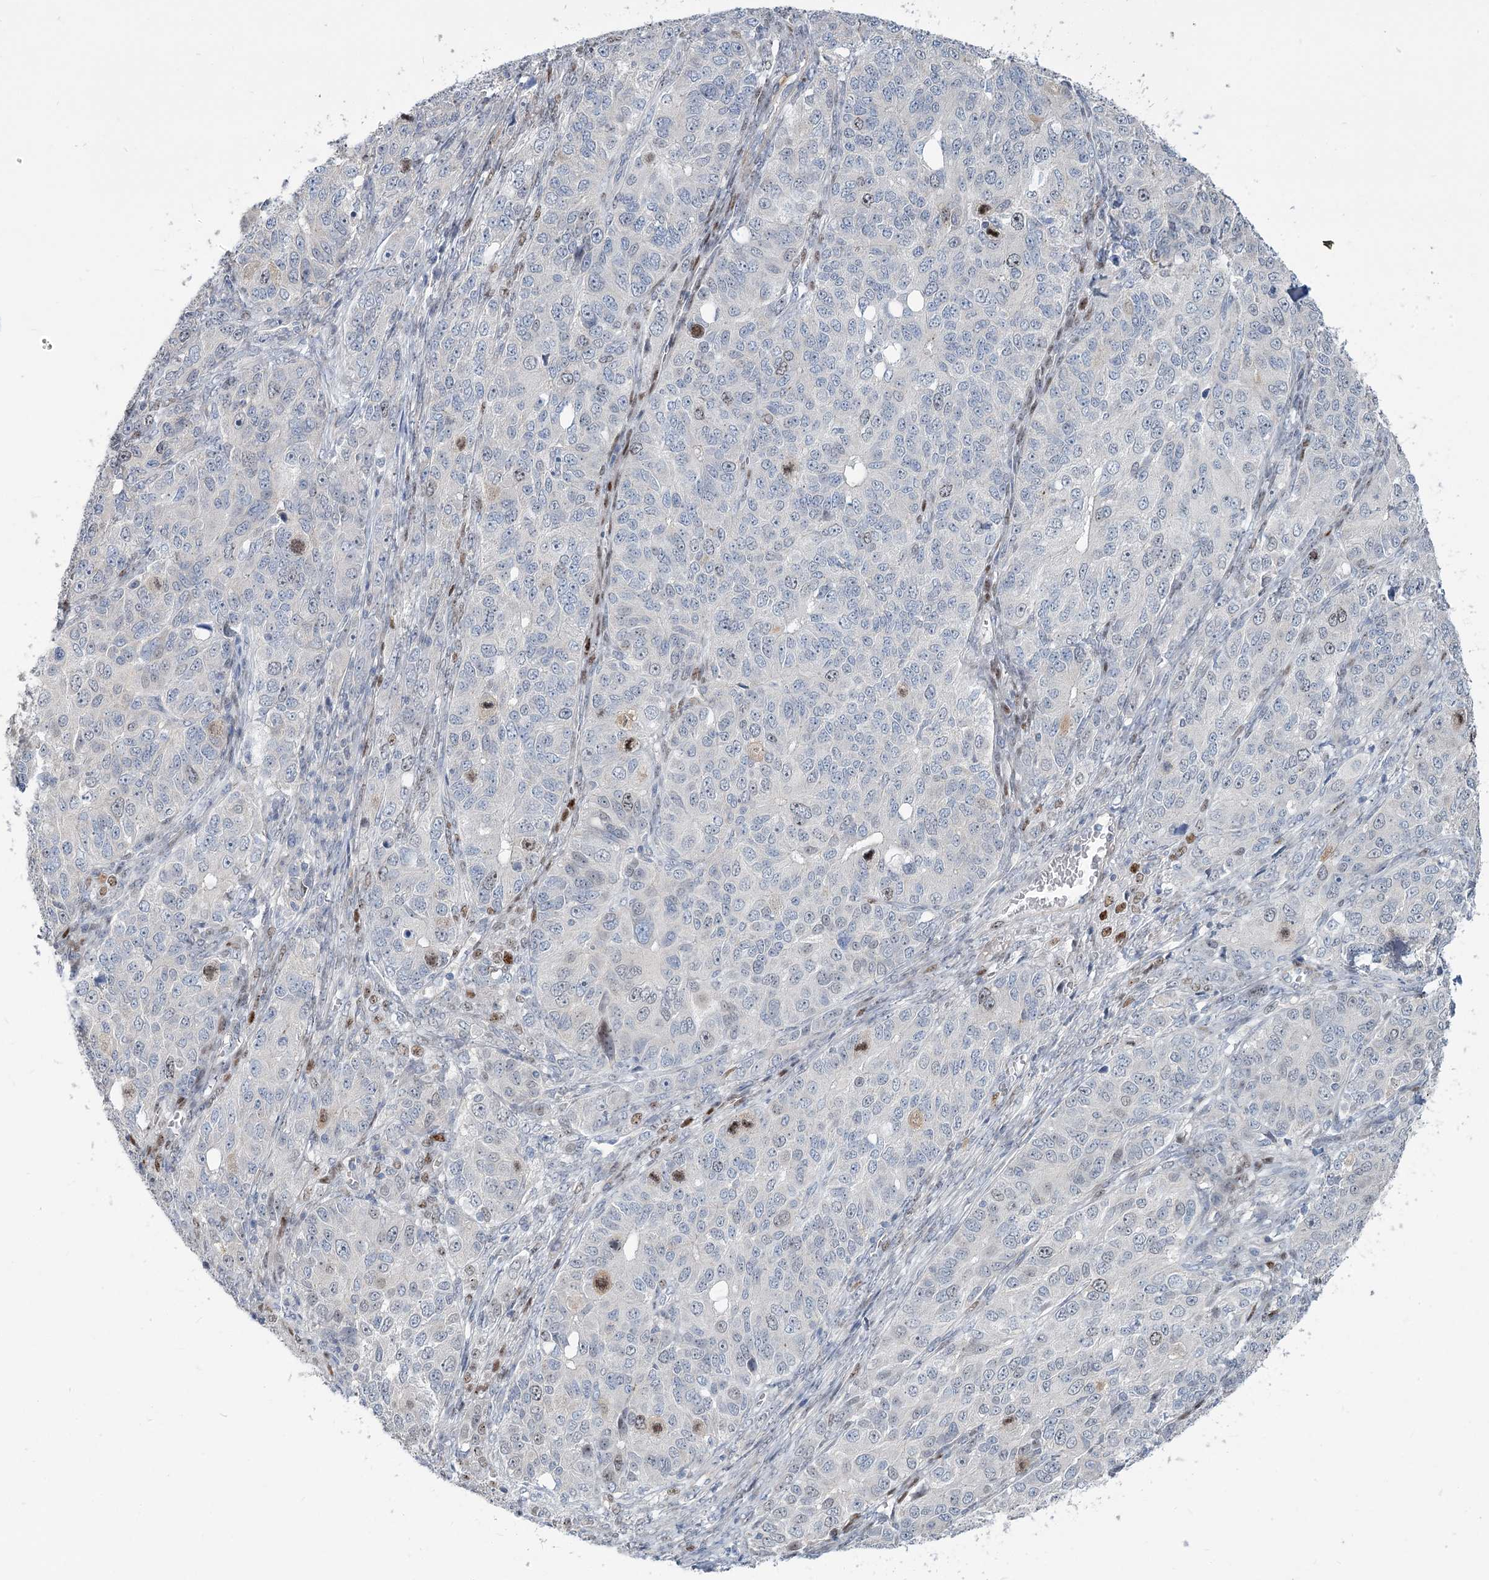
{"staining": {"intensity": "moderate", "quantity": "<25%", "location": "nuclear"}, "tissue": "ovarian cancer", "cell_type": "Tumor cells", "image_type": "cancer", "snomed": [{"axis": "morphology", "description": "Carcinoma, endometroid"}, {"axis": "topography", "description": "Ovary"}], "caption": "Protein expression analysis of human endometroid carcinoma (ovarian) reveals moderate nuclear positivity in approximately <25% of tumor cells.", "gene": "ABITRAM", "patient": {"sex": "female", "age": 51}}